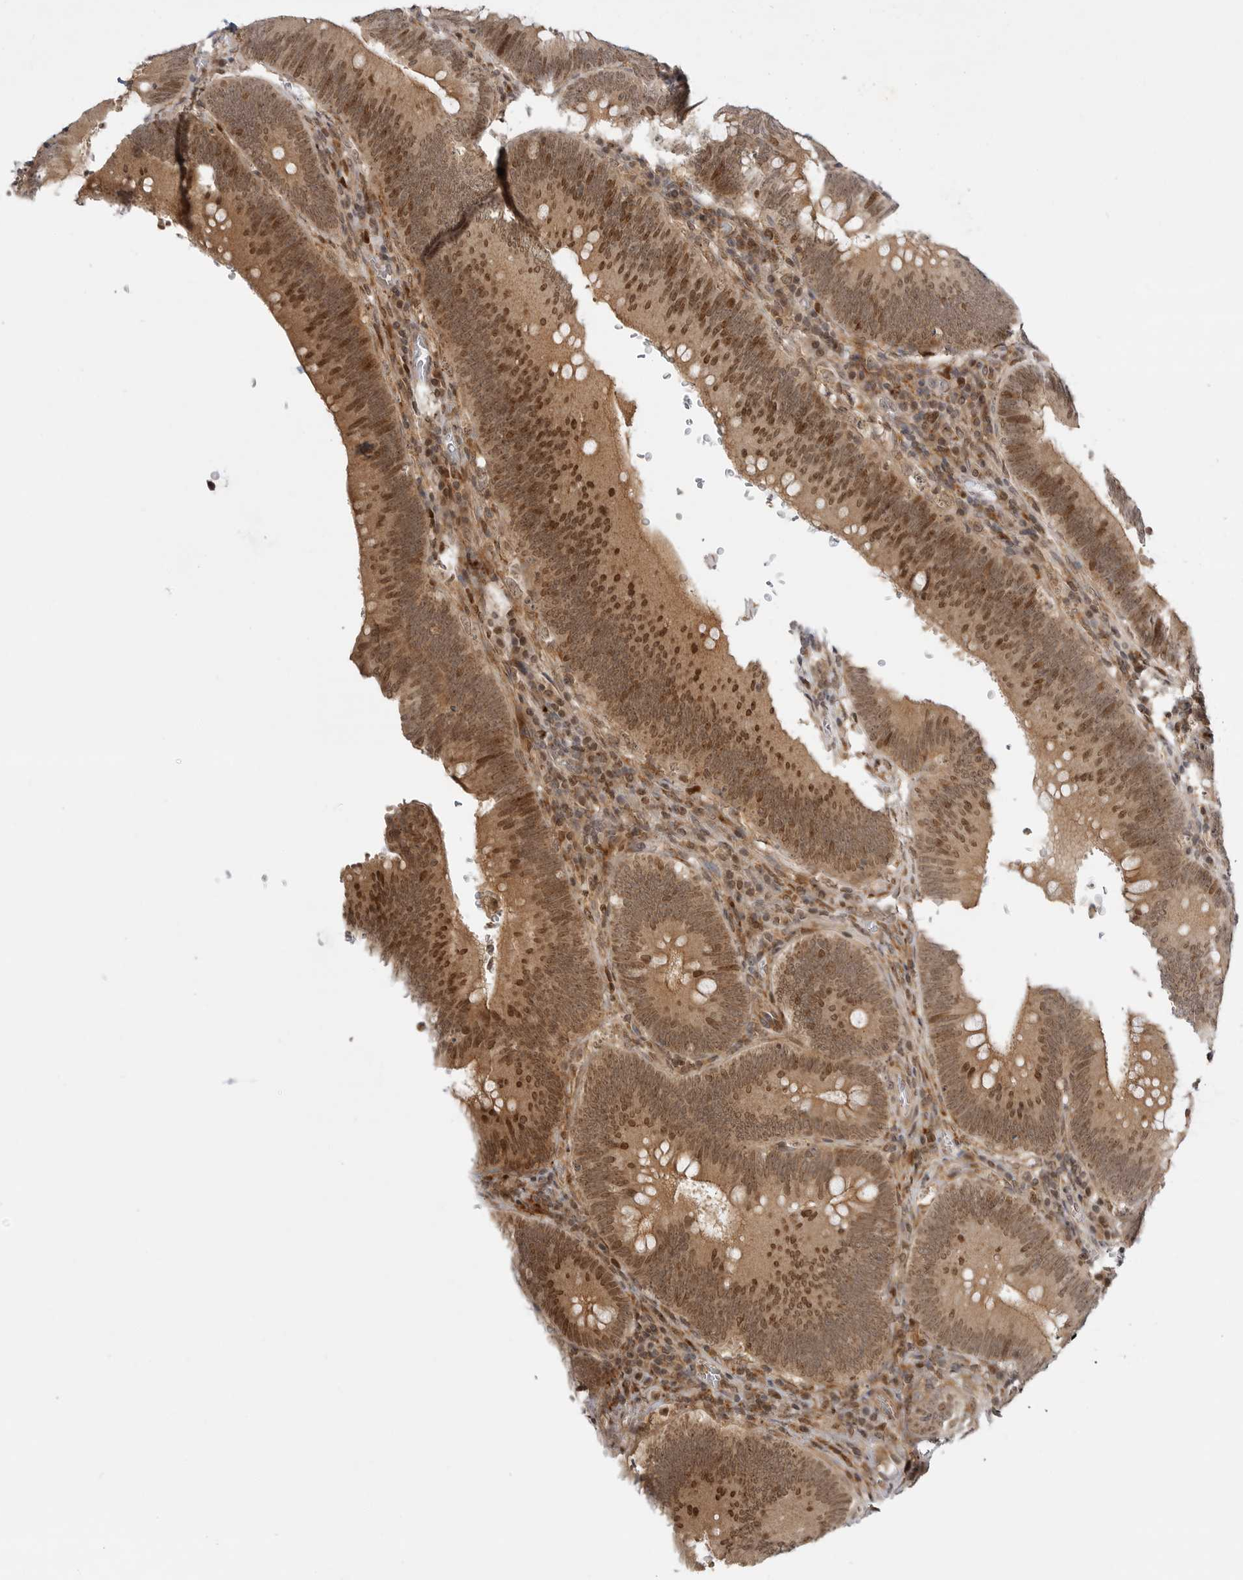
{"staining": {"intensity": "moderate", "quantity": ">75%", "location": "cytoplasmic/membranous,nuclear"}, "tissue": "colorectal cancer", "cell_type": "Tumor cells", "image_type": "cancer", "snomed": [{"axis": "morphology", "description": "Normal tissue, NOS"}, {"axis": "topography", "description": "Colon"}], "caption": "Colorectal cancer stained for a protein reveals moderate cytoplasmic/membranous and nuclear positivity in tumor cells.", "gene": "CSNK1G3", "patient": {"sex": "female", "age": 82}}